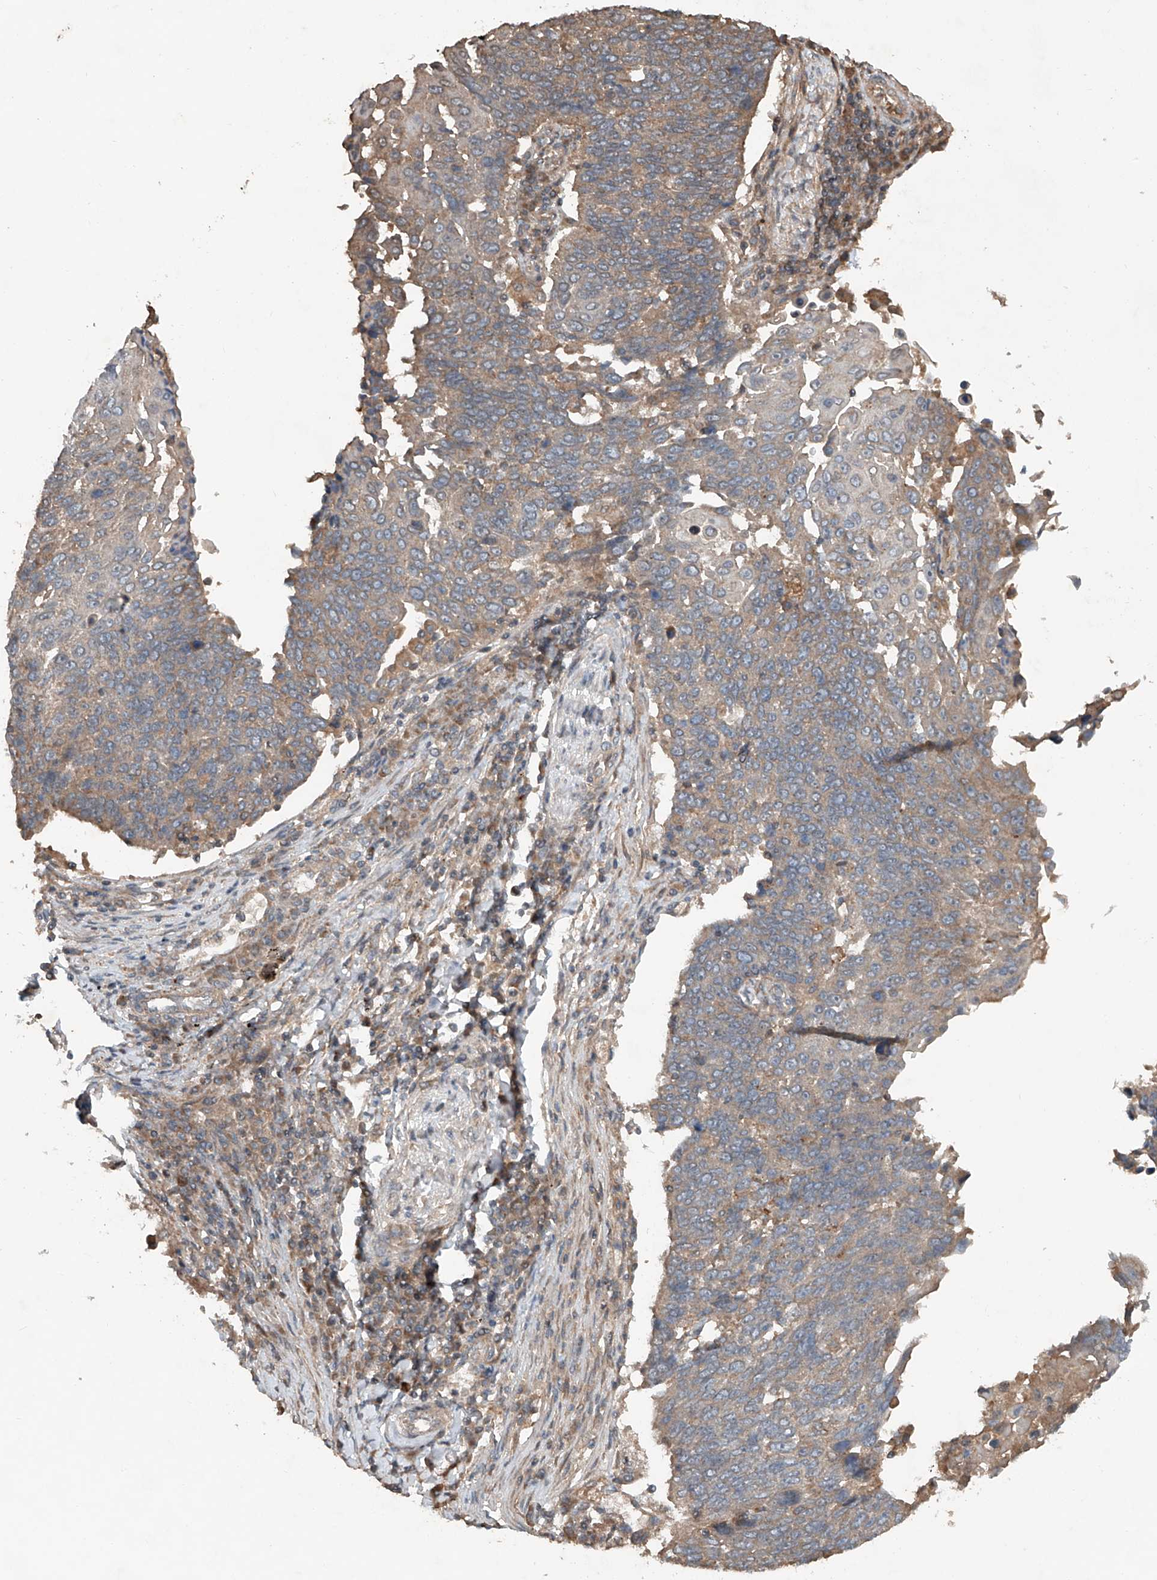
{"staining": {"intensity": "weak", "quantity": ">75%", "location": "cytoplasmic/membranous"}, "tissue": "lung cancer", "cell_type": "Tumor cells", "image_type": "cancer", "snomed": [{"axis": "morphology", "description": "Squamous cell carcinoma, NOS"}, {"axis": "topography", "description": "Lung"}], "caption": "Immunohistochemical staining of lung cancer (squamous cell carcinoma) exhibits low levels of weak cytoplasmic/membranous staining in about >75% of tumor cells.", "gene": "ADAM23", "patient": {"sex": "male", "age": 66}}